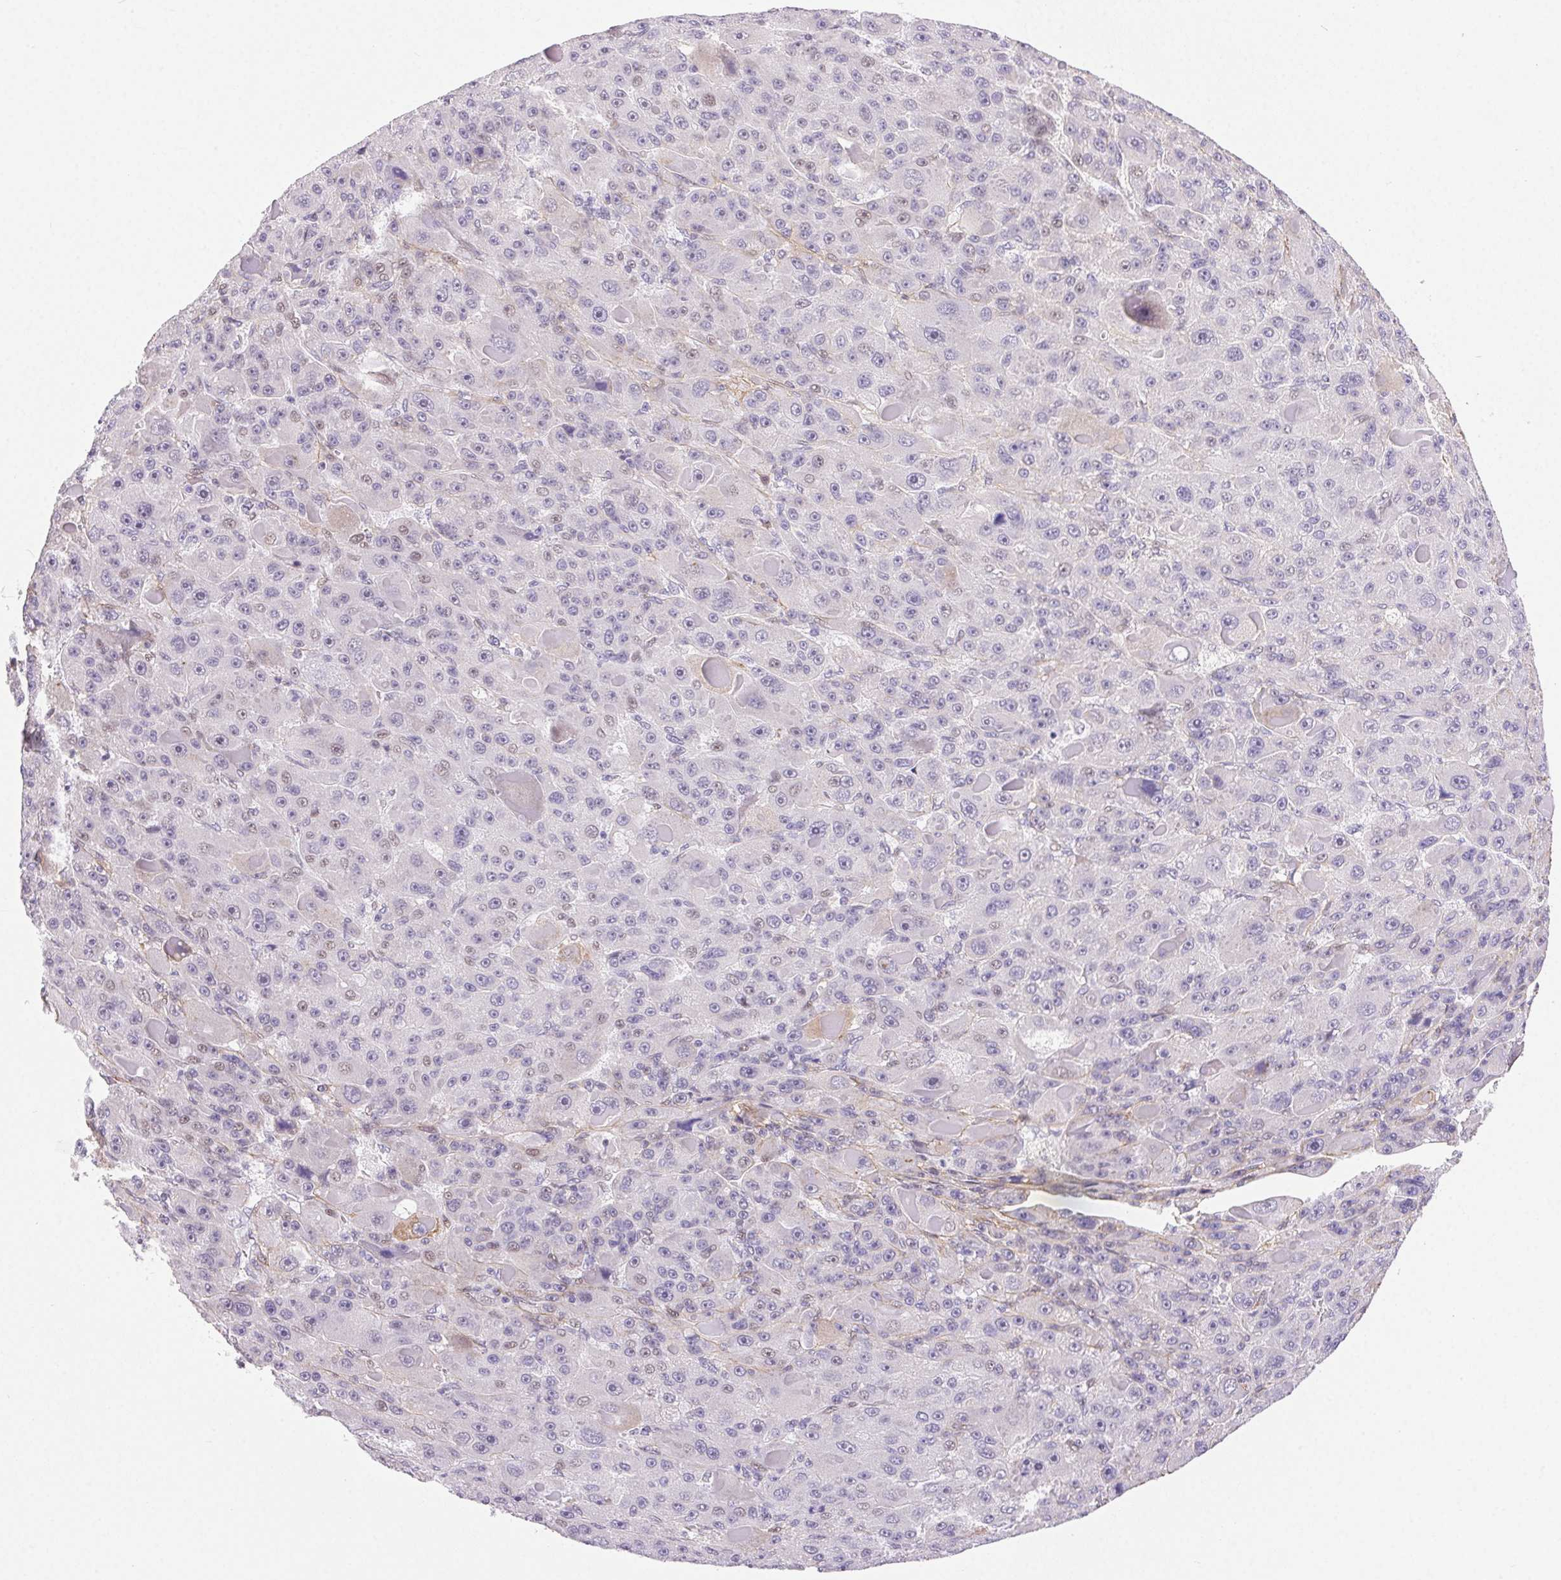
{"staining": {"intensity": "weak", "quantity": "<25%", "location": "nuclear"}, "tissue": "liver cancer", "cell_type": "Tumor cells", "image_type": "cancer", "snomed": [{"axis": "morphology", "description": "Carcinoma, Hepatocellular, NOS"}, {"axis": "topography", "description": "Liver"}], "caption": "This is an immunohistochemistry photomicrograph of hepatocellular carcinoma (liver). There is no positivity in tumor cells.", "gene": "PDZD2", "patient": {"sex": "male", "age": 76}}